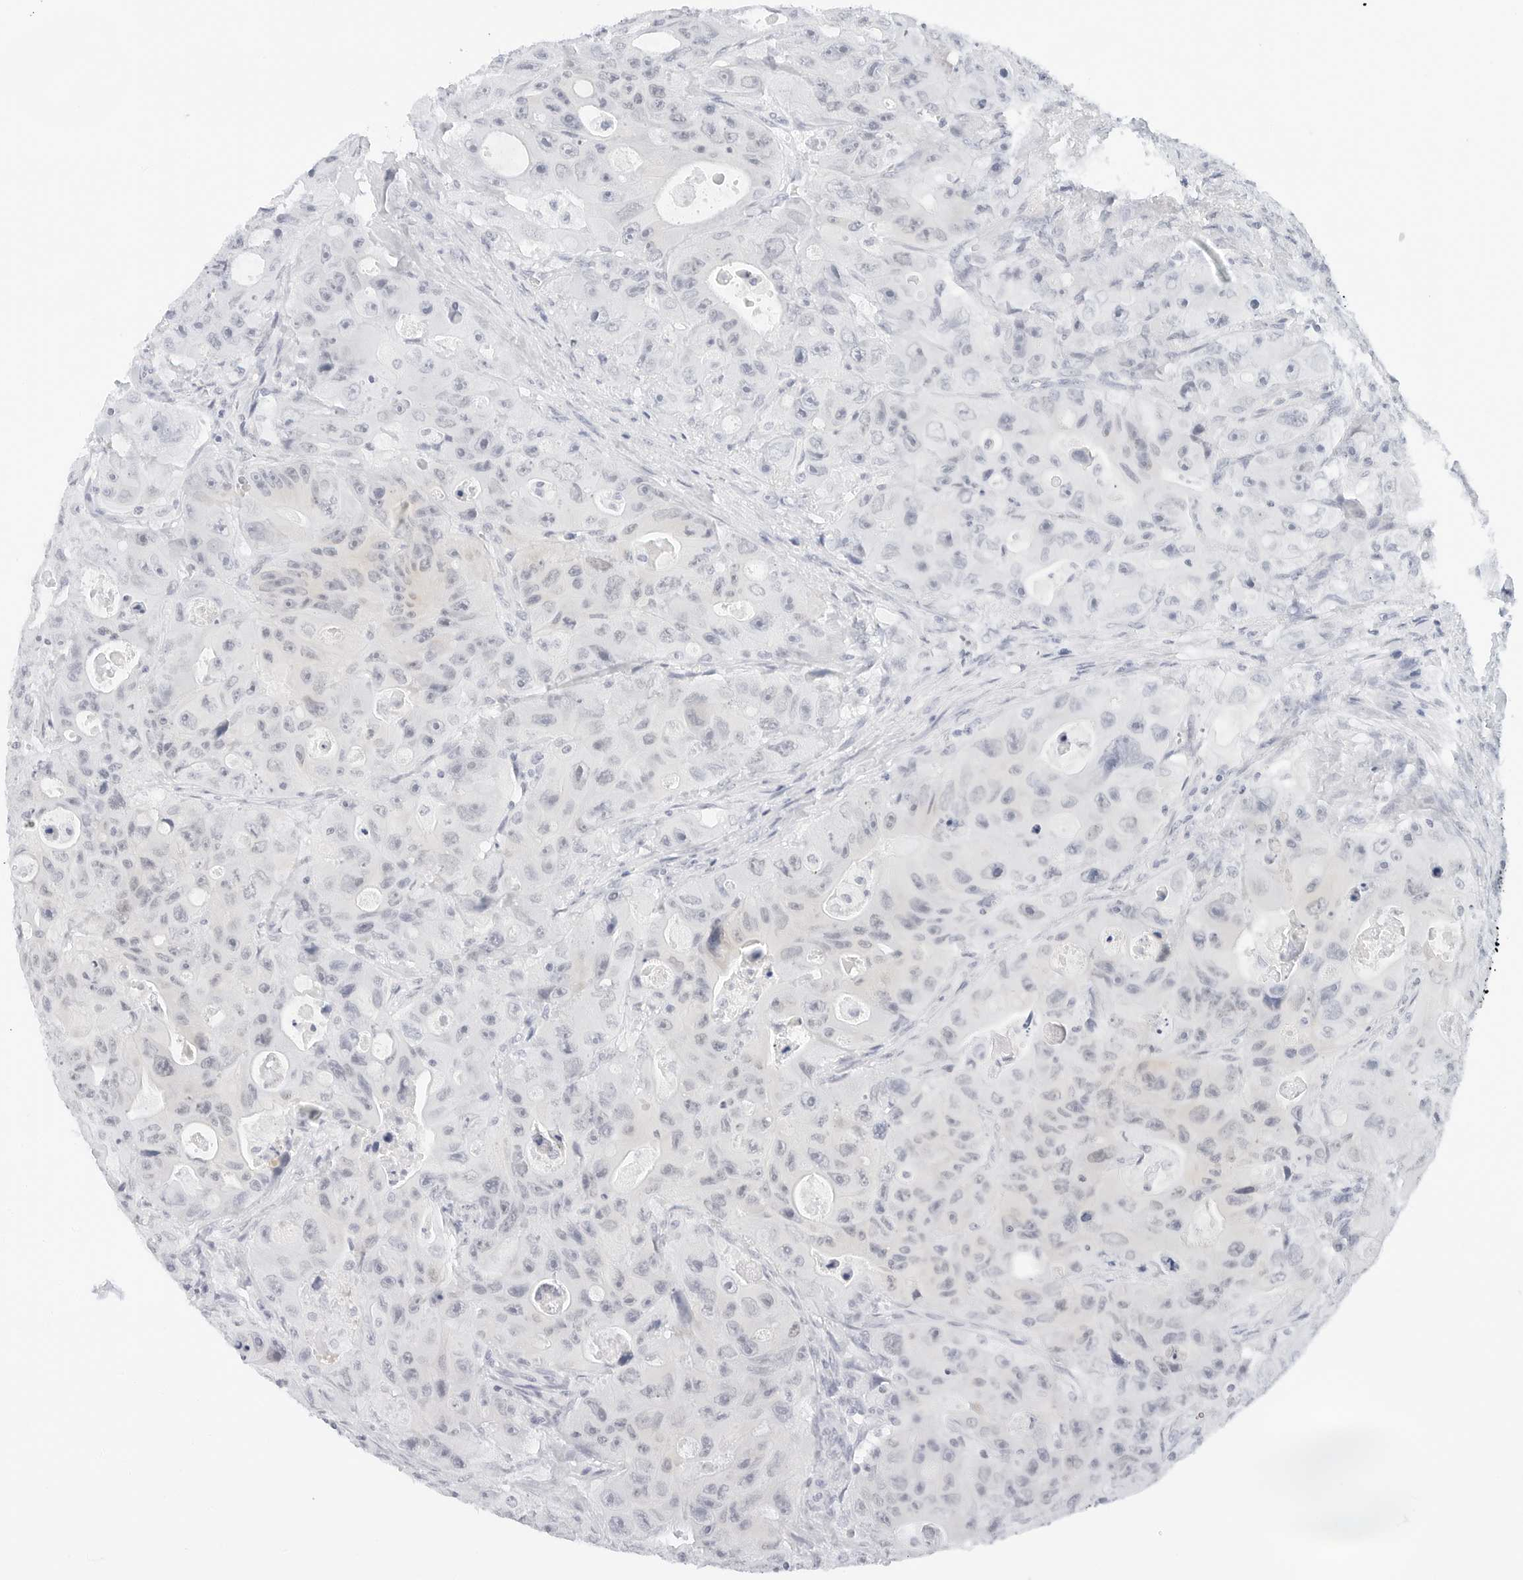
{"staining": {"intensity": "negative", "quantity": "none", "location": "none"}, "tissue": "colorectal cancer", "cell_type": "Tumor cells", "image_type": "cancer", "snomed": [{"axis": "morphology", "description": "Adenocarcinoma, NOS"}, {"axis": "topography", "description": "Colon"}], "caption": "This is an immunohistochemistry (IHC) histopathology image of colorectal adenocarcinoma. There is no staining in tumor cells.", "gene": "CD22", "patient": {"sex": "female", "age": 46}}